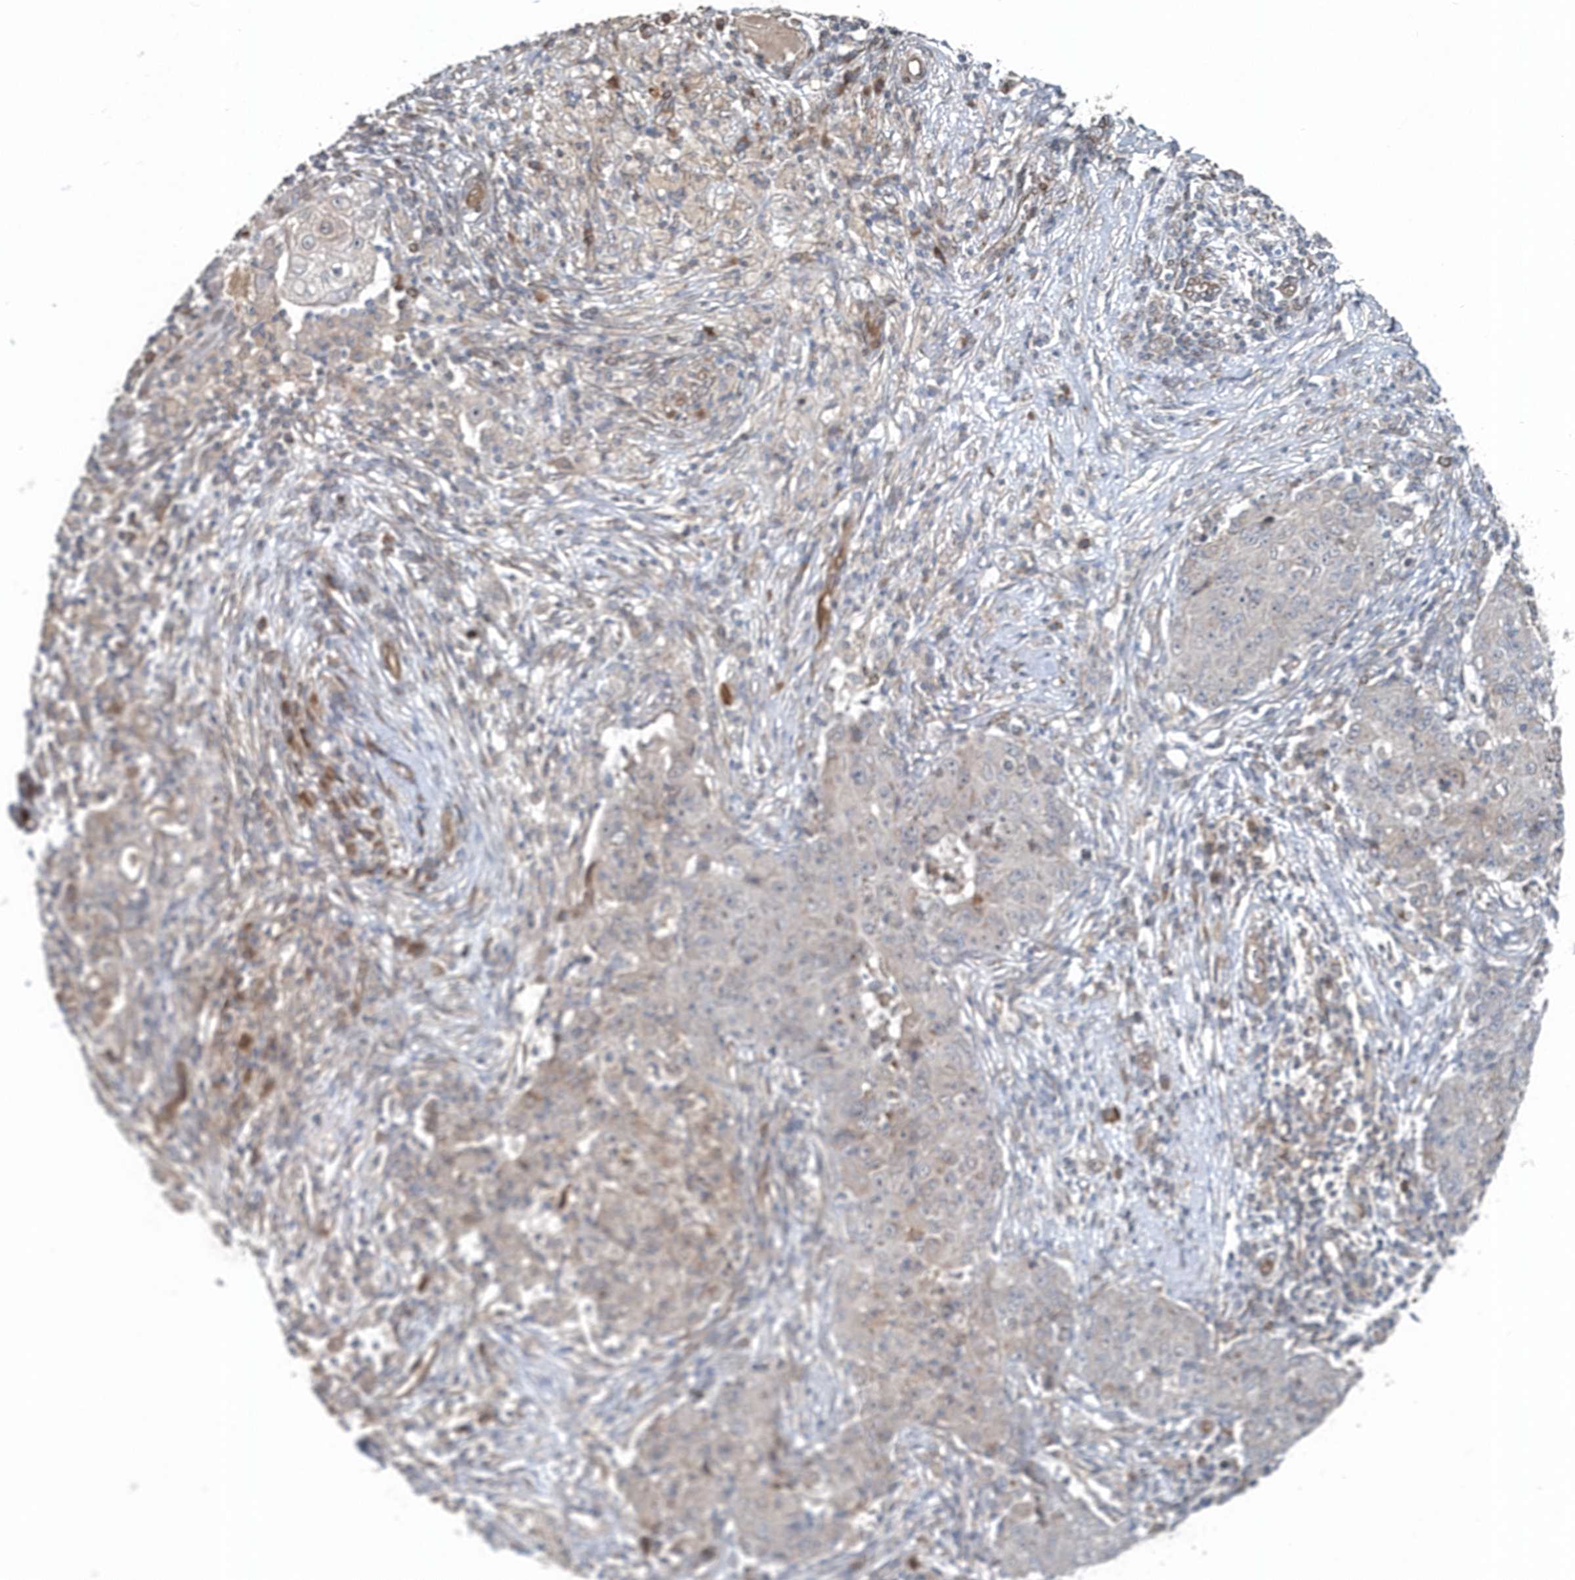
{"staining": {"intensity": "negative", "quantity": "none", "location": "none"}, "tissue": "ovarian cancer", "cell_type": "Tumor cells", "image_type": "cancer", "snomed": [{"axis": "morphology", "description": "Carcinoma, endometroid"}, {"axis": "topography", "description": "Ovary"}], "caption": "Human endometroid carcinoma (ovarian) stained for a protein using immunohistochemistry (IHC) reveals no positivity in tumor cells.", "gene": "MCC", "patient": {"sex": "female", "age": 42}}